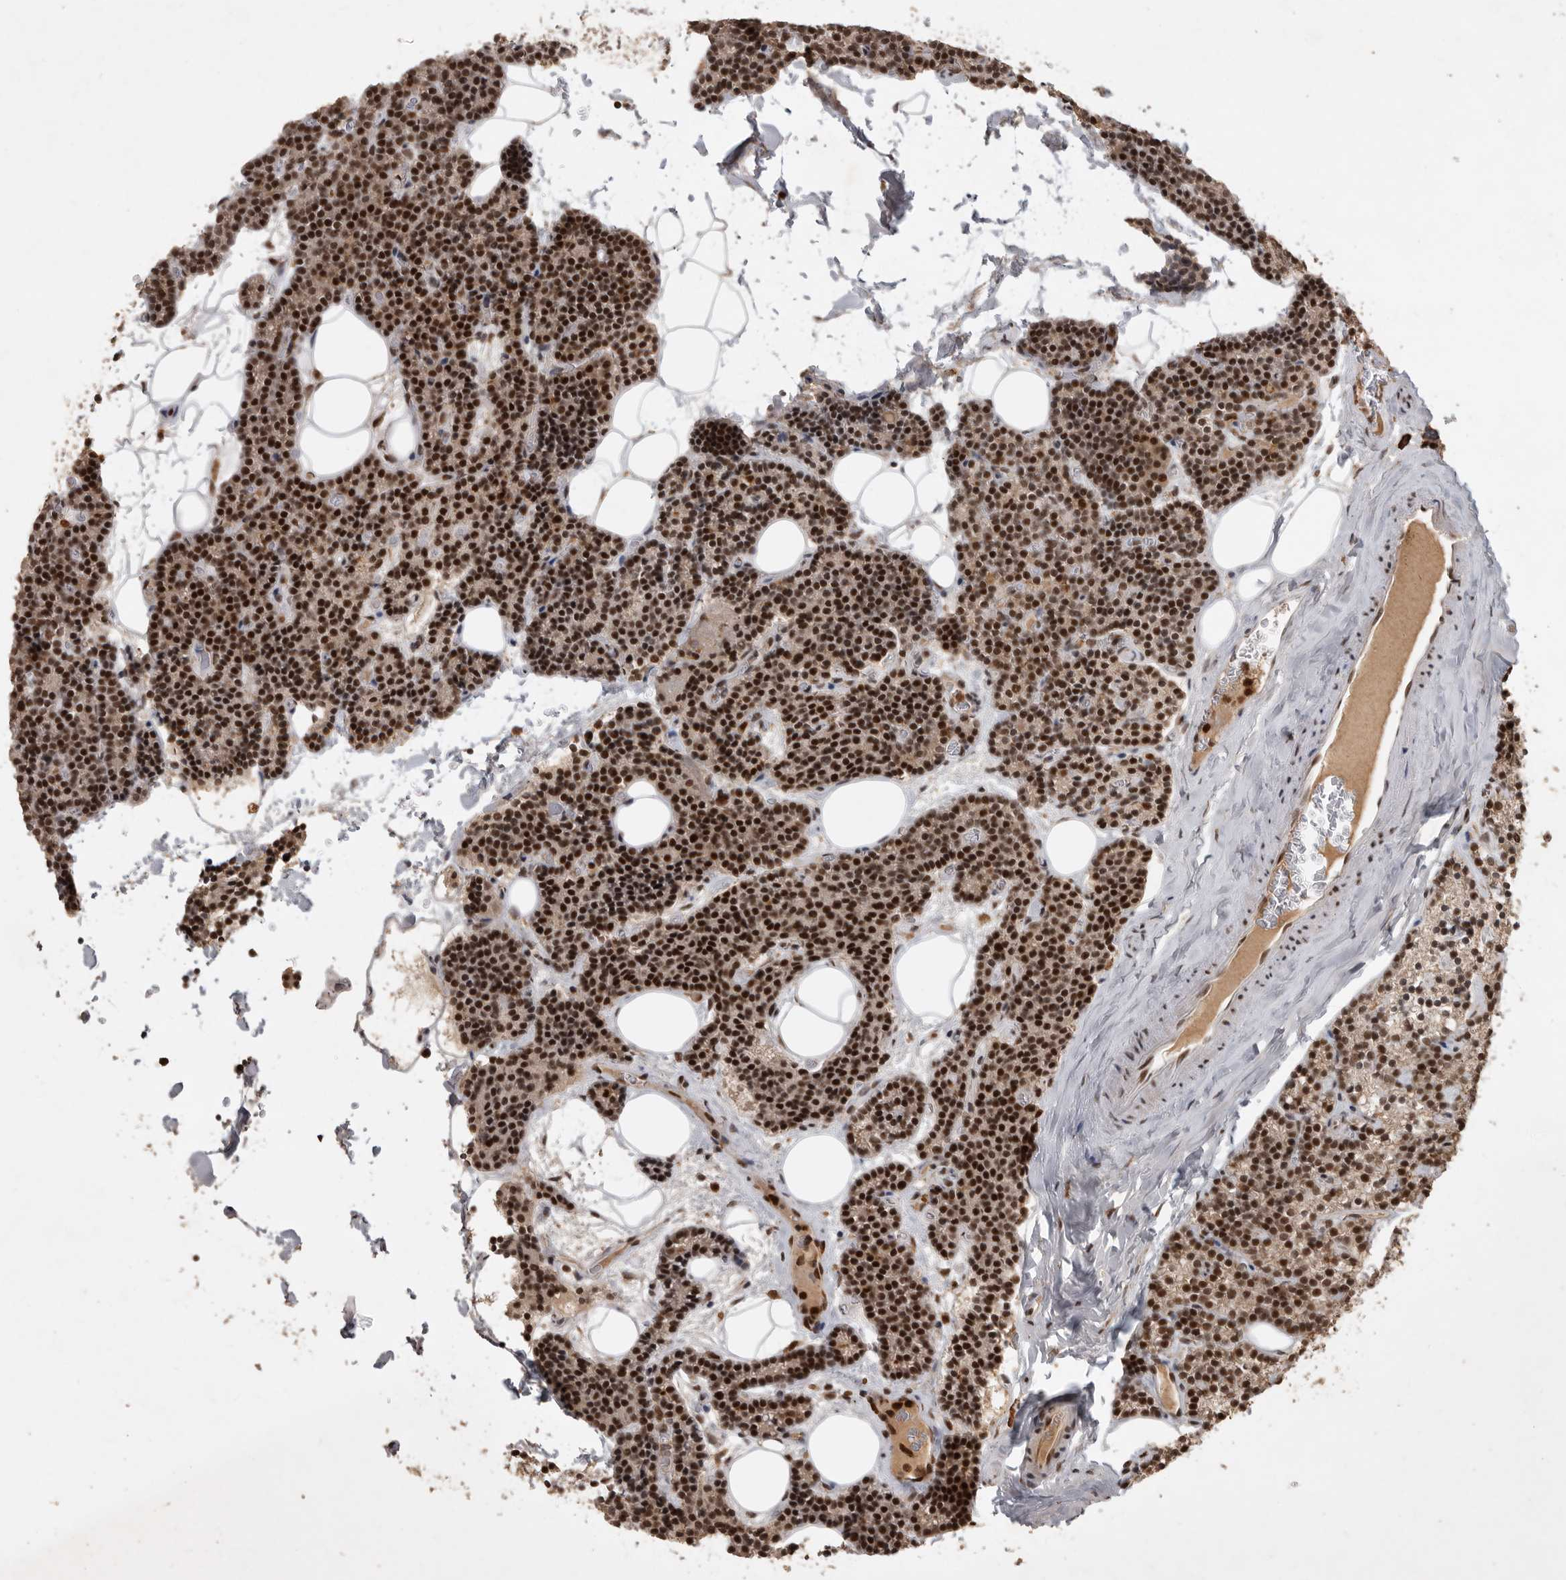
{"staining": {"intensity": "strong", "quantity": "25%-75%", "location": "nuclear"}, "tissue": "parathyroid gland", "cell_type": "Glandular cells", "image_type": "normal", "snomed": [{"axis": "morphology", "description": "Normal tissue, NOS"}, {"axis": "topography", "description": "Parathyroid gland"}], "caption": "About 25%-75% of glandular cells in unremarkable parathyroid gland display strong nuclear protein staining as visualized by brown immunohistochemical staining.", "gene": "CBLL1", "patient": {"sex": "male", "age": 42}}